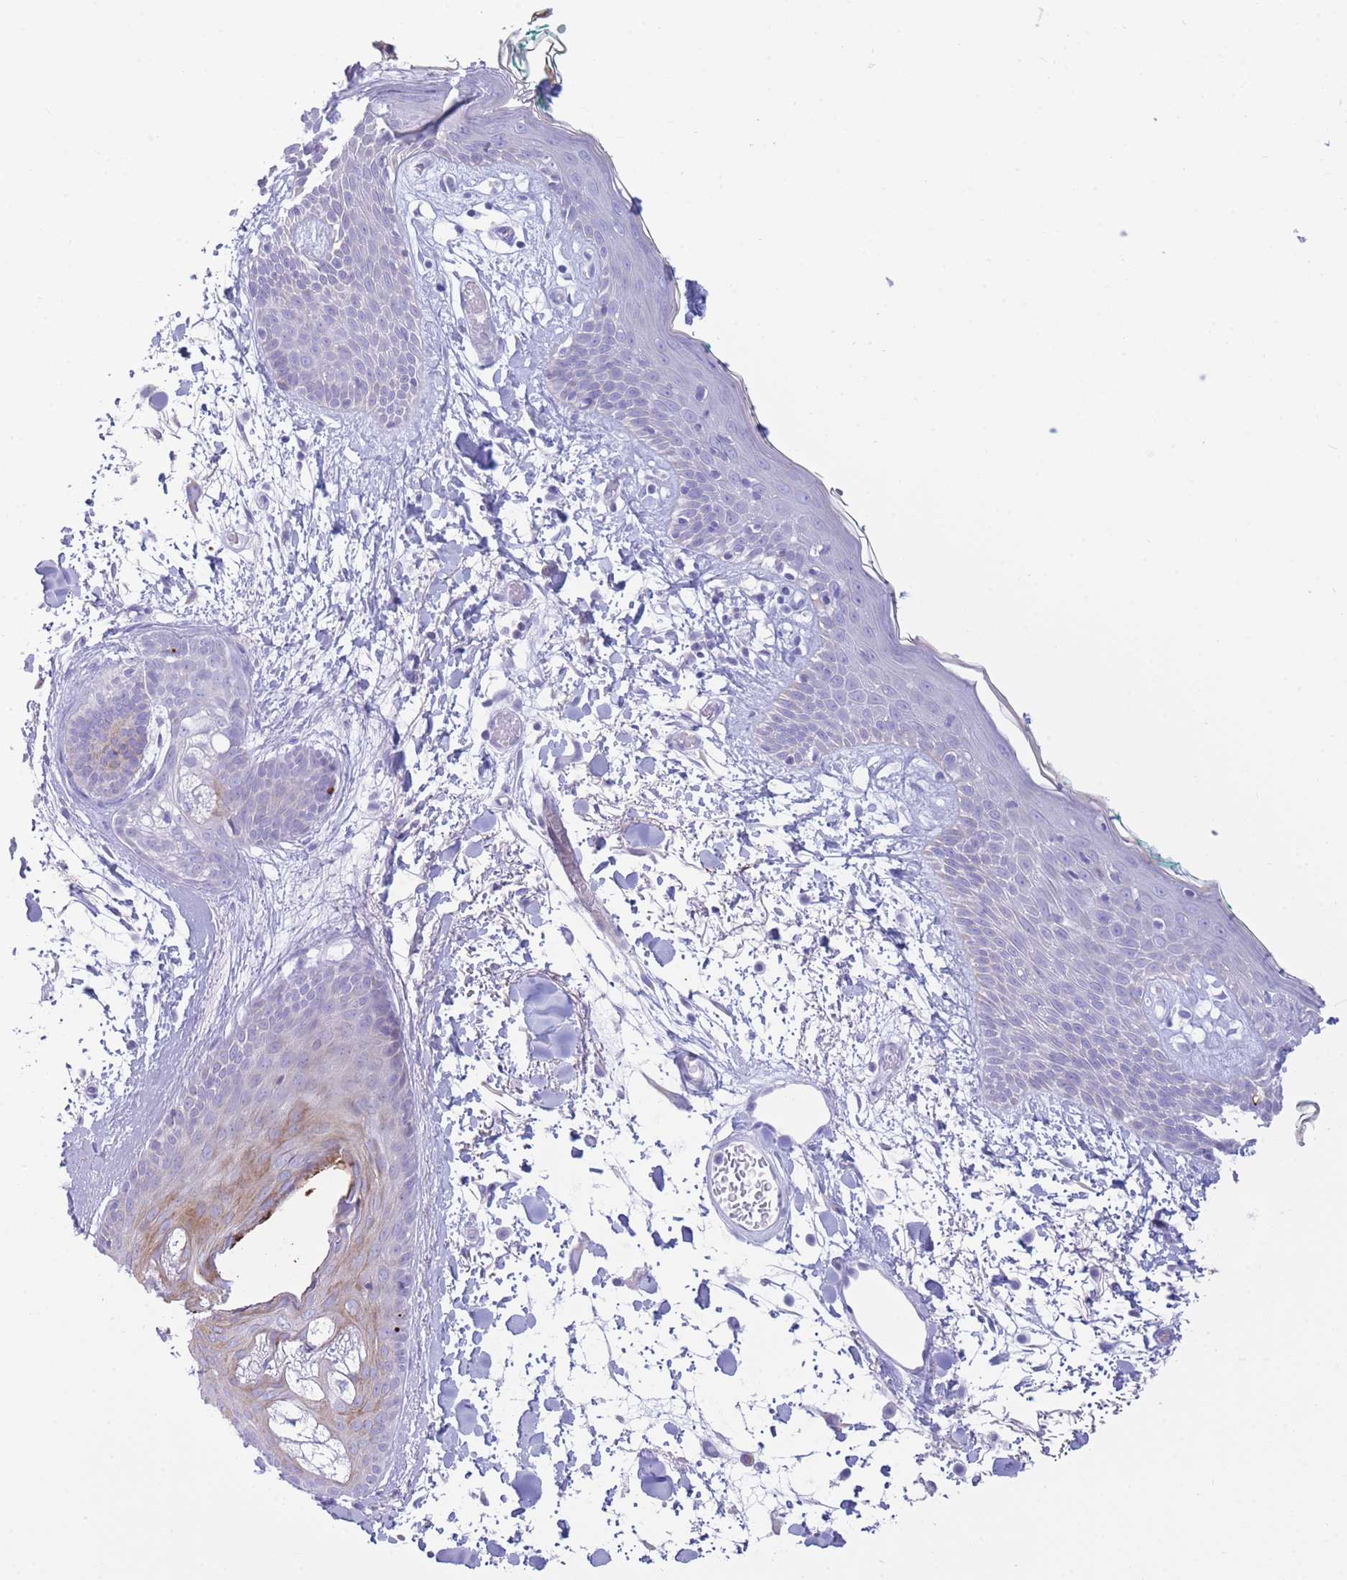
{"staining": {"intensity": "negative", "quantity": "none", "location": "none"}, "tissue": "skin", "cell_type": "Fibroblasts", "image_type": "normal", "snomed": [{"axis": "morphology", "description": "Normal tissue, NOS"}, {"axis": "topography", "description": "Skin"}], "caption": "The image exhibits no significant positivity in fibroblasts of skin.", "gene": "VWA8", "patient": {"sex": "male", "age": 79}}